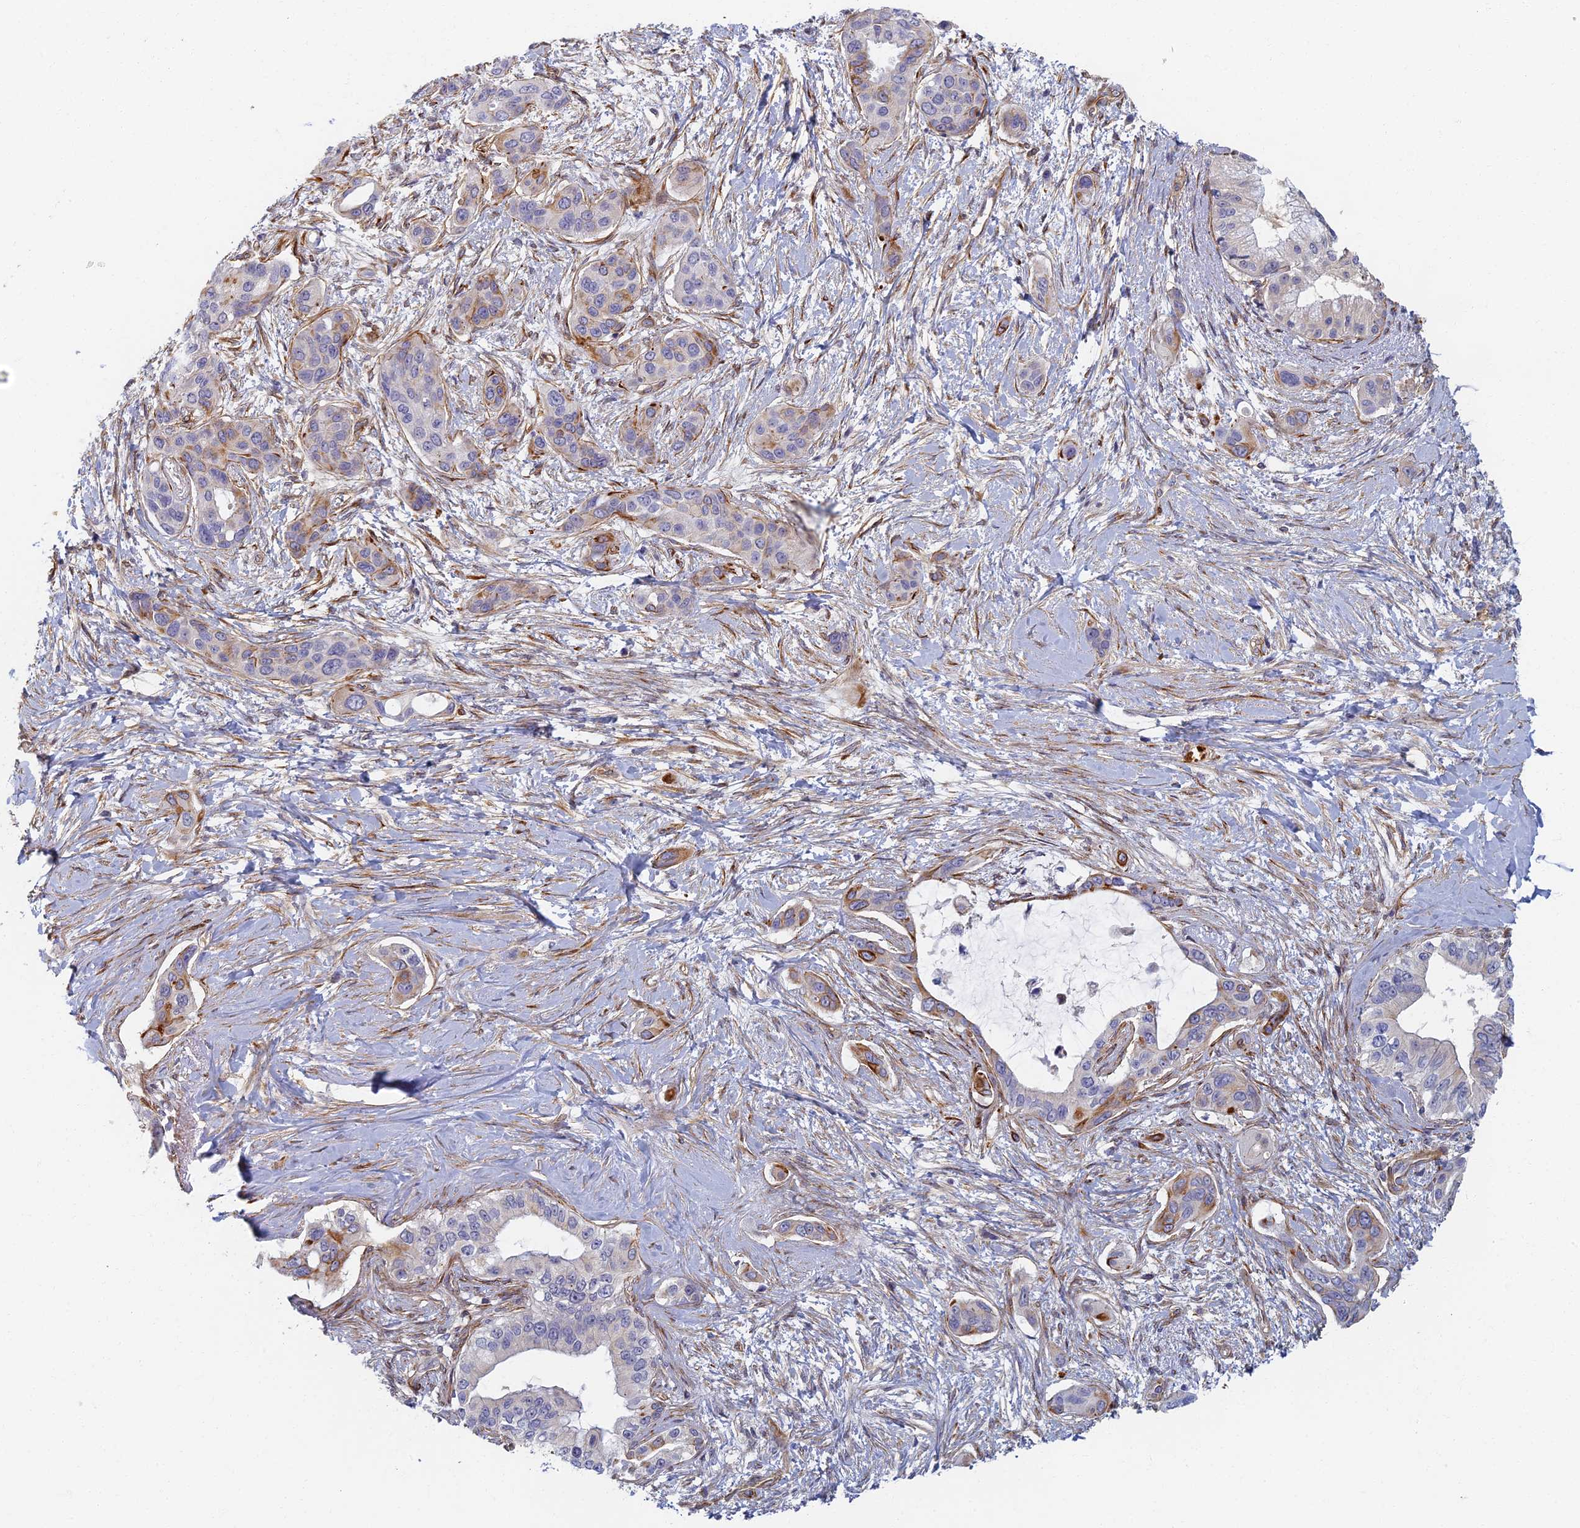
{"staining": {"intensity": "moderate", "quantity": "<25%", "location": "cytoplasmic/membranous"}, "tissue": "pancreatic cancer", "cell_type": "Tumor cells", "image_type": "cancer", "snomed": [{"axis": "morphology", "description": "Adenocarcinoma, NOS"}, {"axis": "topography", "description": "Pancreas"}], "caption": "Pancreatic cancer was stained to show a protein in brown. There is low levels of moderate cytoplasmic/membranous expression in approximately <25% of tumor cells.", "gene": "ABCB10", "patient": {"sex": "male", "age": 72}}